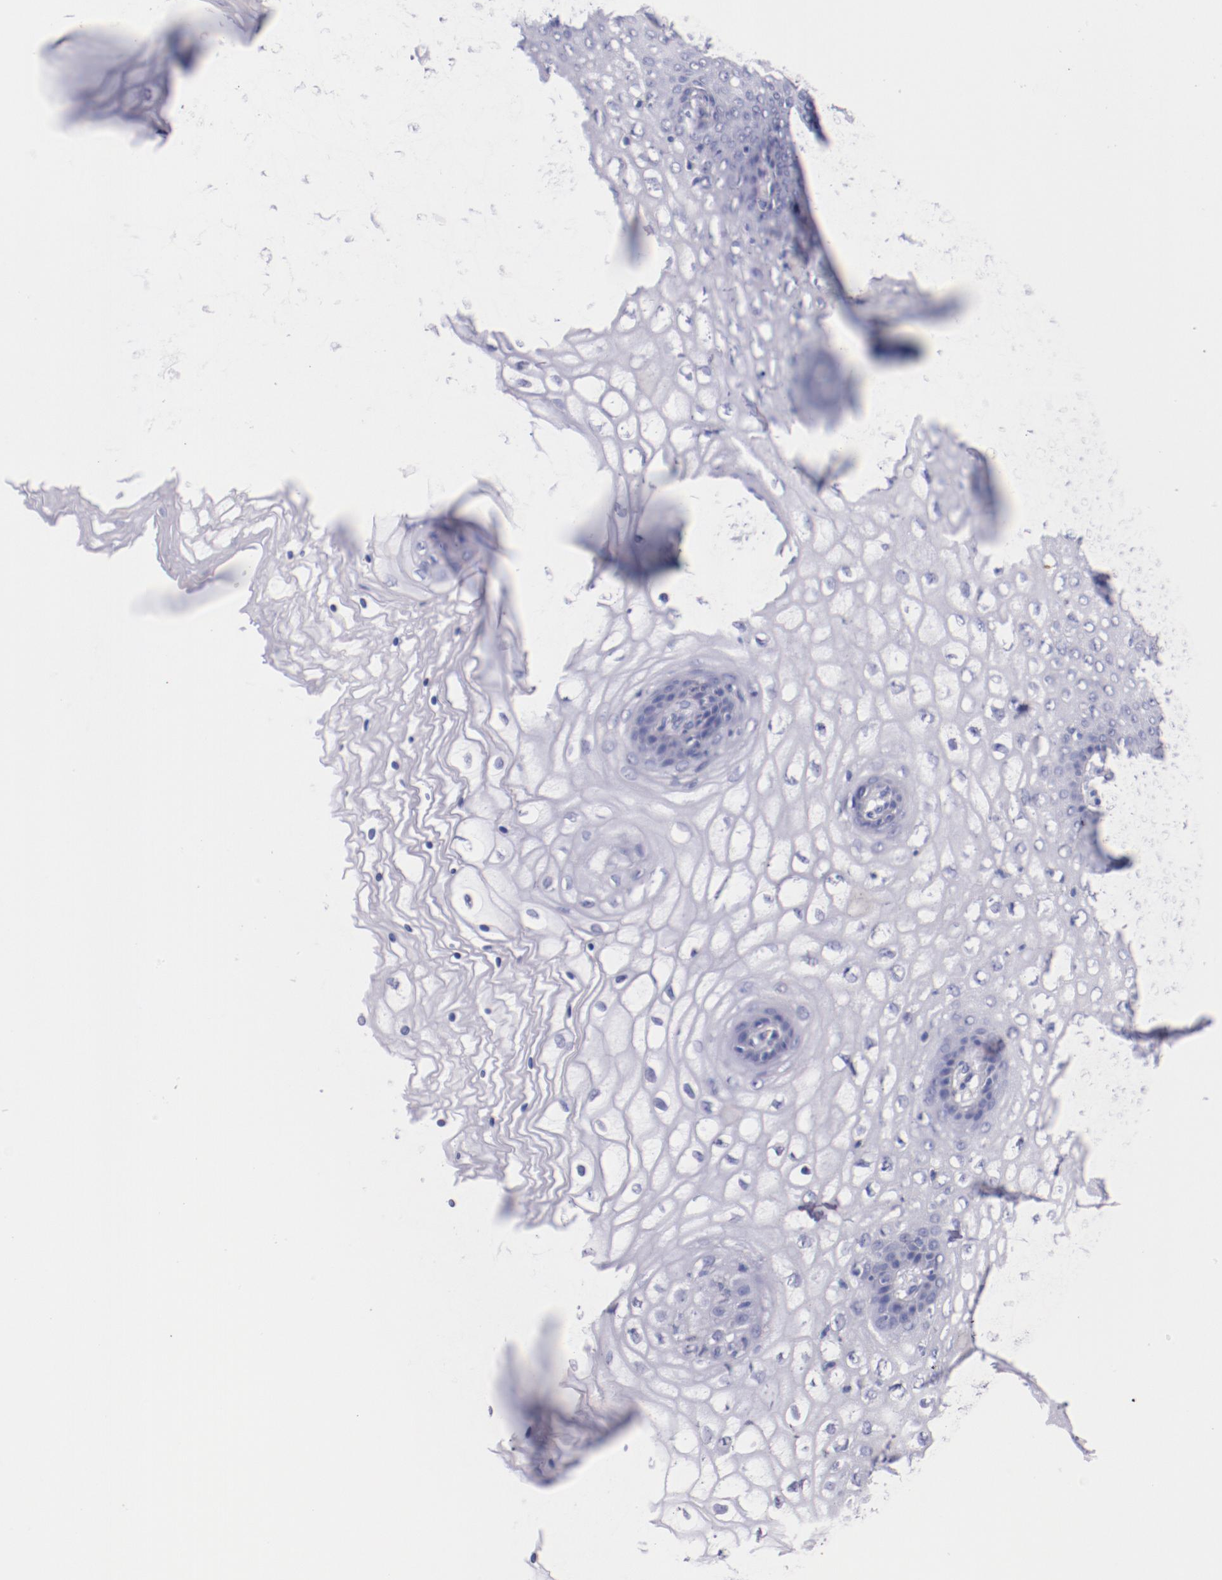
{"staining": {"intensity": "negative", "quantity": "none", "location": "none"}, "tissue": "vagina", "cell_type": "Squamous epithelial cells", "image_type": "normal", "snomed": [{"axis": "morphology", "description": "Normal tissue, NOS"}, {"axis": "topography", "description": "Vagina"}], "caption": "IHC histopathology image of normal vagina: human vagina stained with DAB reveals no significant protein expression in squamous epithelial cells.", "gene": "IRF4", "patient": {"sex": "female", "age": 34}}